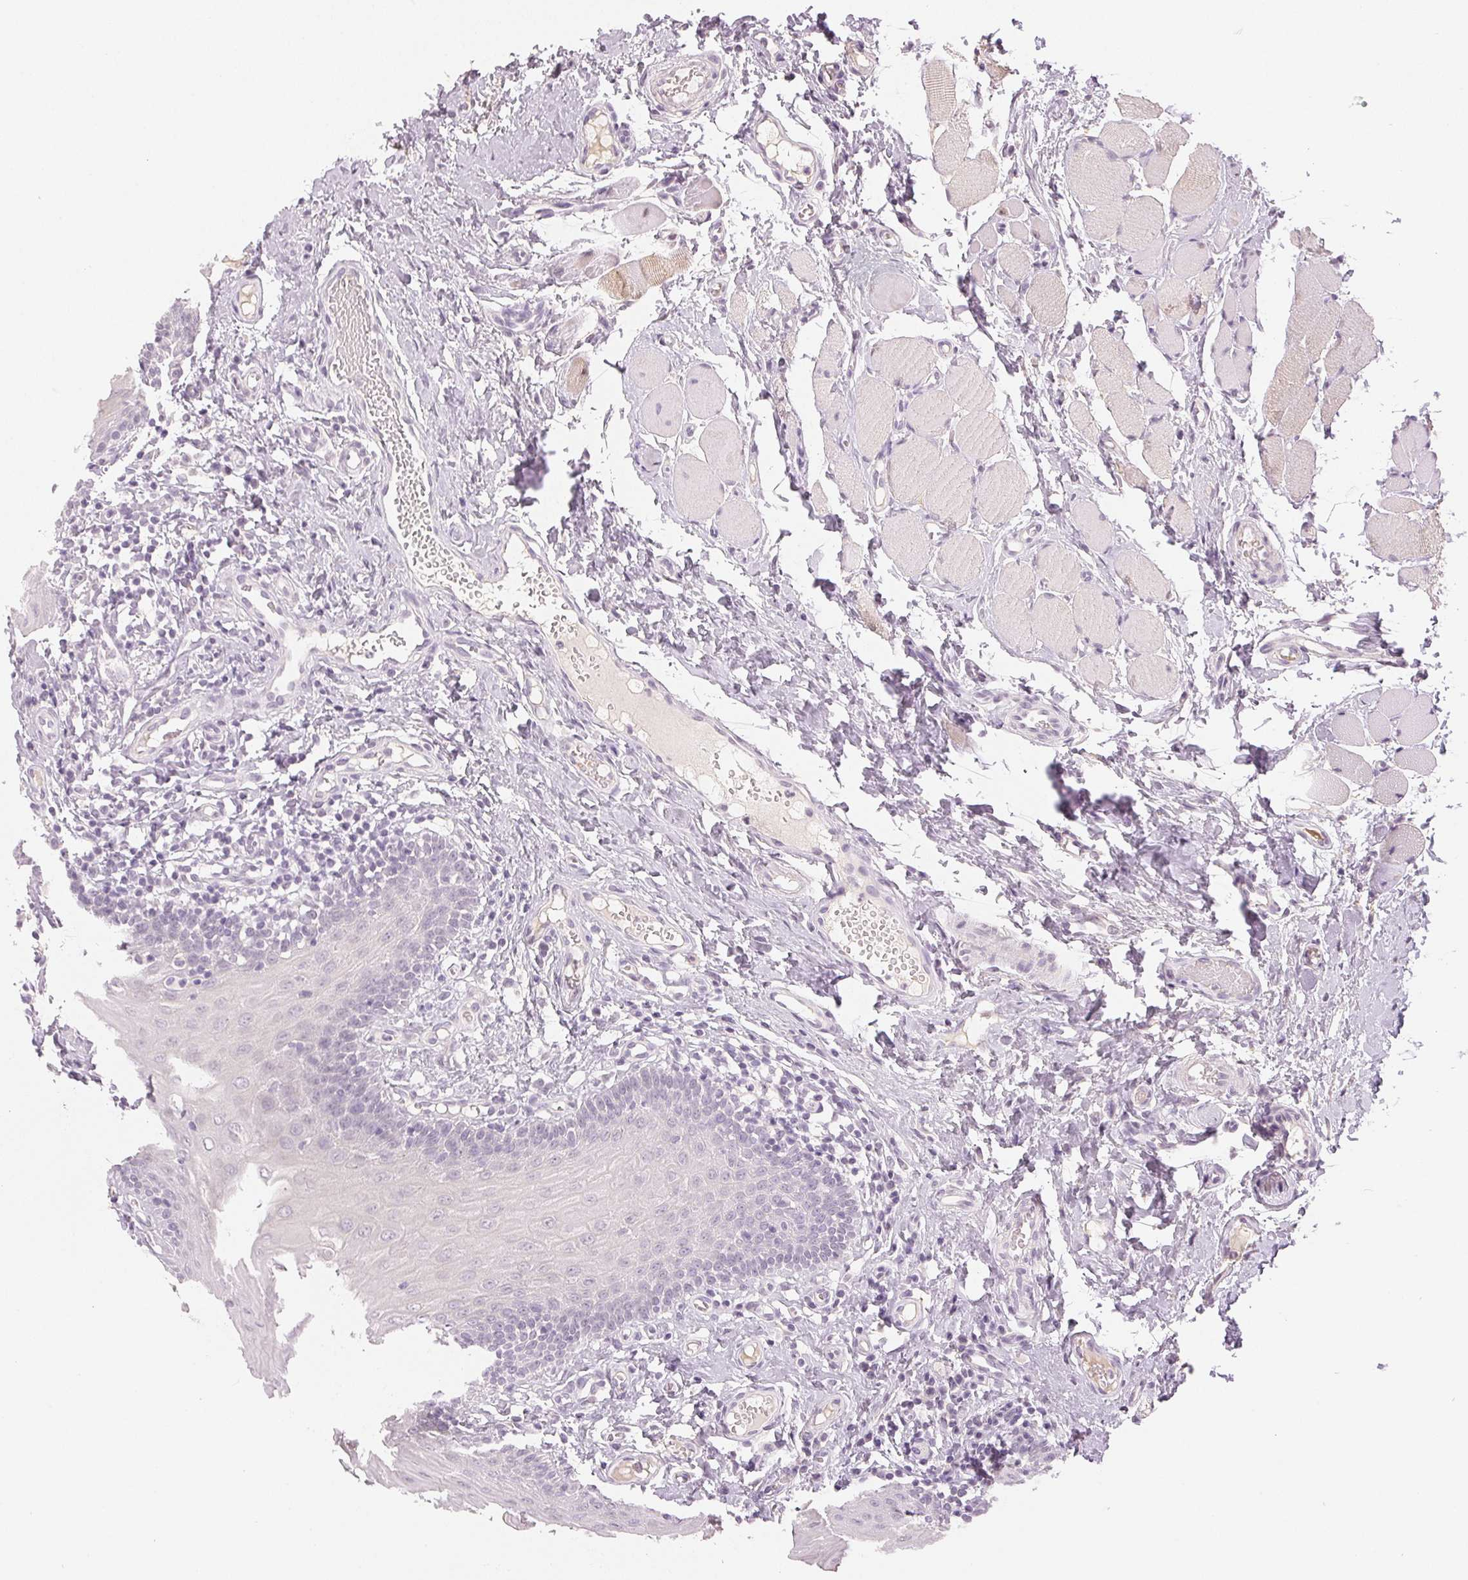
{"staining": {"intensity": "negative", "quantity": "none", "location": "none"}, "tissue": "oral mucosa", "cell_type": "Squamous epithelial cells", "image_type": "normal", "snomed": [{"axis": "morphology", "description": "Normal tissue, NOS"}, {"axis": "topography", "description": "Oral tissue"}, {"axis": "topography", "description": "Tounge, NOS"}], "caption": "Immunohistochemistry (IHC) image of unremarkable oral mucosa: human oral mucosa stained with DAB (3,3'-diaminobenzidine) exhibits no significant protein expression in squamous epithelial cells. (DAB immunohistochemistry (IHC) visualized using brightfield microscopy, high magnification).", "gene": "MAP1LC3A", "patient": {"sex": "female", "age": 58}}